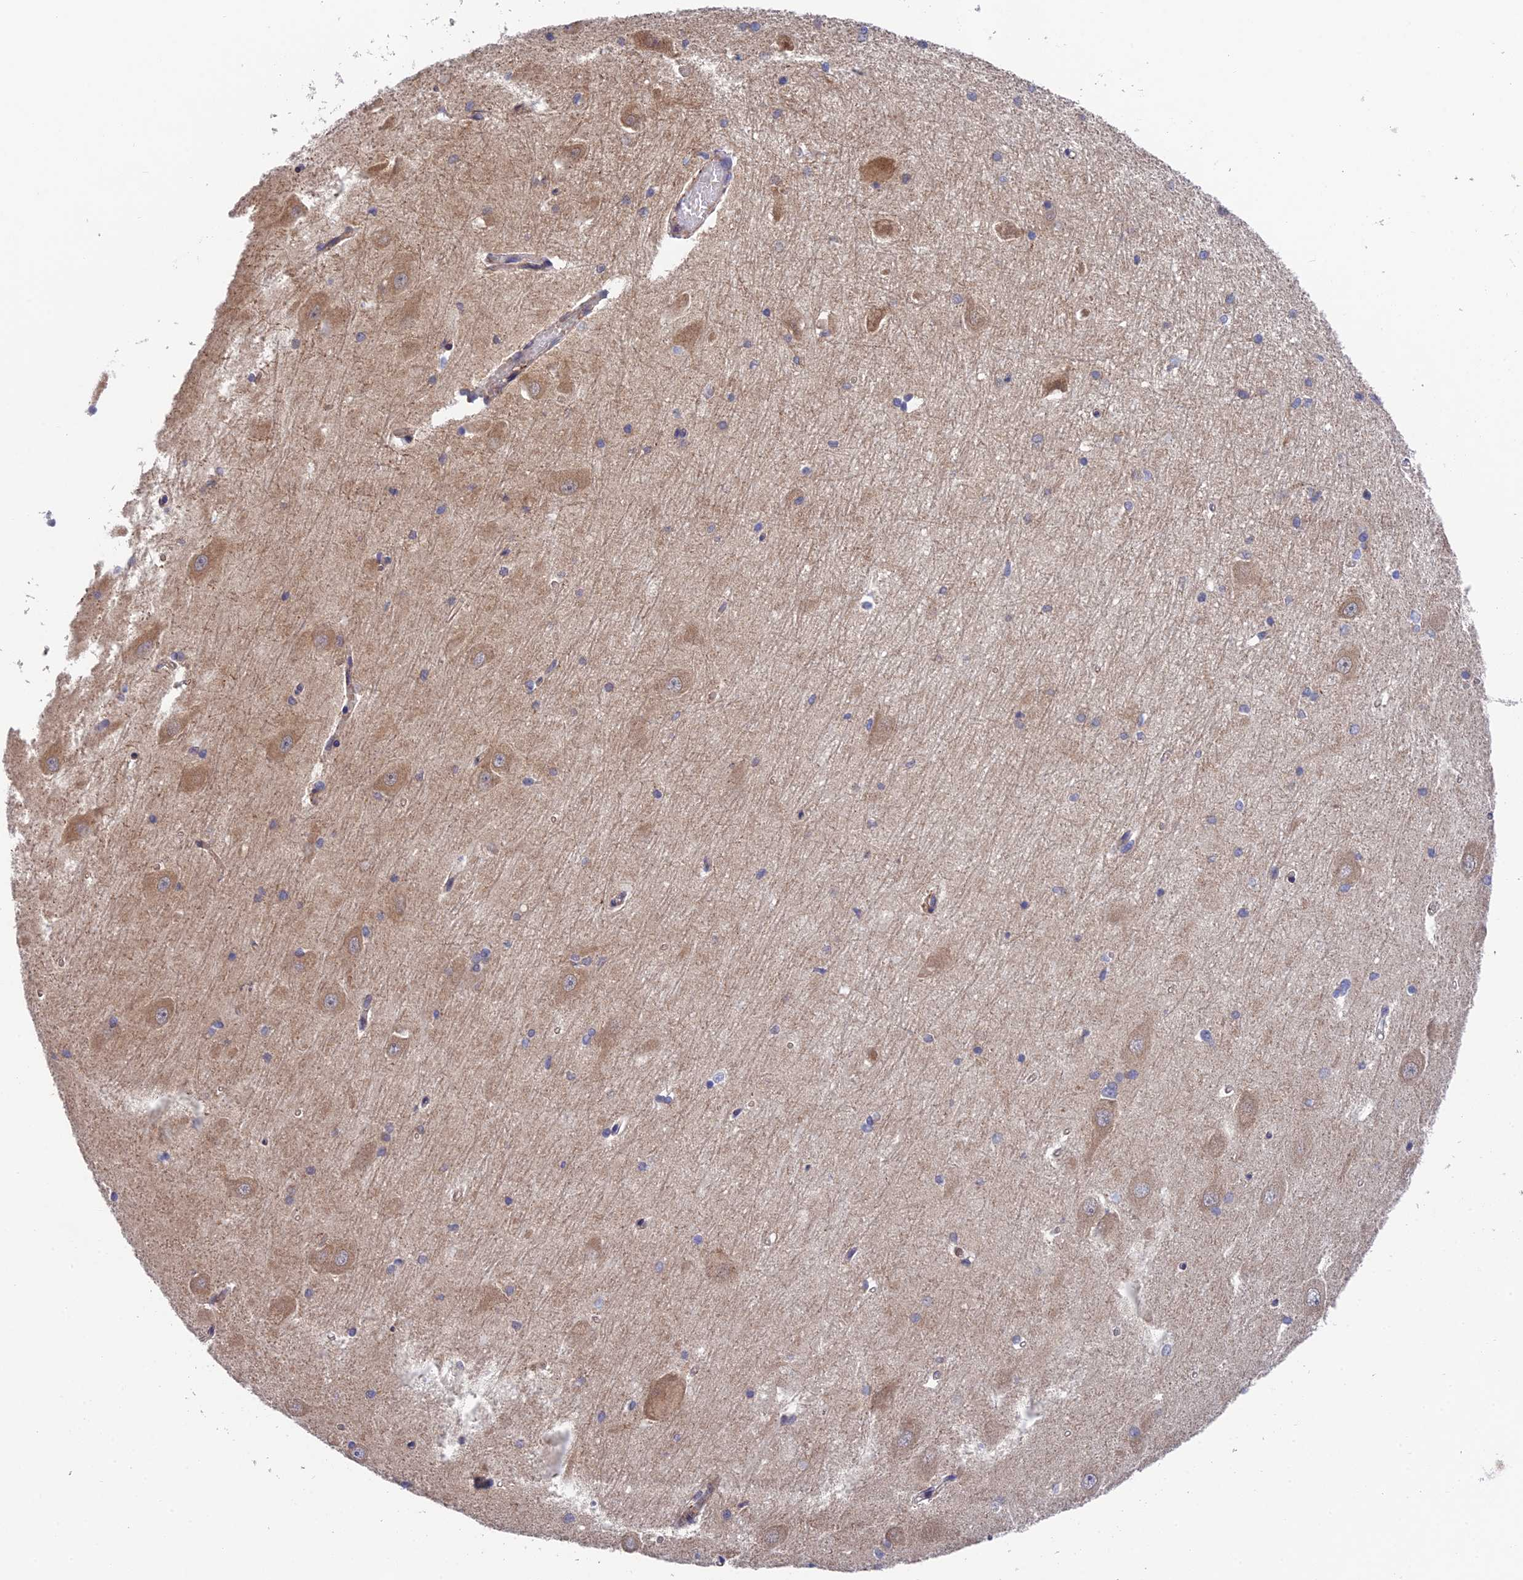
{"staining": {"intensity": "negative", "quantity": "none", "location": "none"}, "tissue": "hippocampus", "cell_type": "Glial cells", "image_type": "normal", "snomed": [{"axis": "morphology", "description": "Normal tissue, NOS"}, {"axis": "topography", "description": "Hippocampus"}], "caption": "This is an IHC histopathology image of benign hippocampus. There is no positivity in glial cells.", "gene": "UROS", "patient": {"sex": "male", "age": 45}}